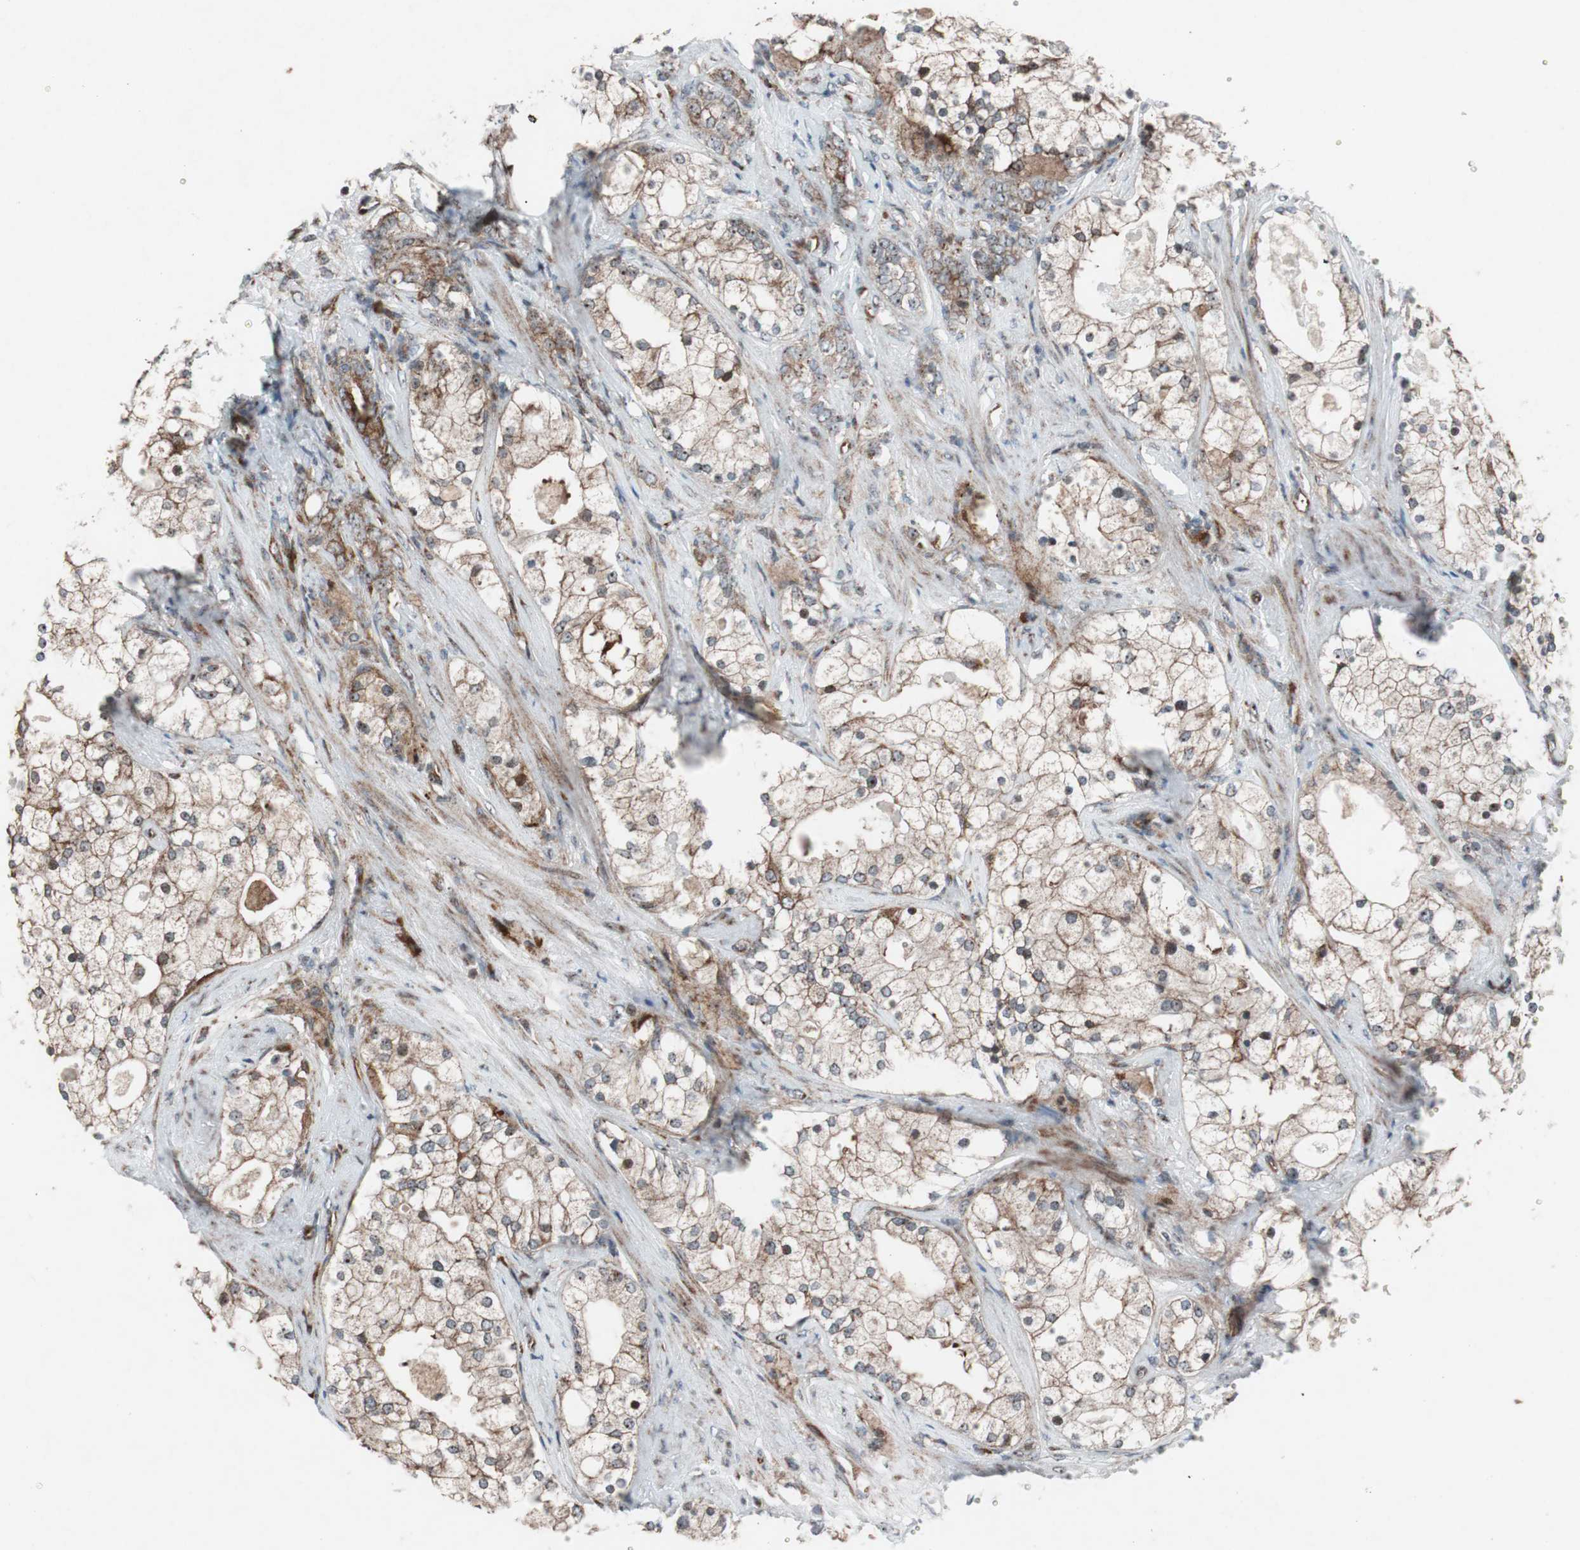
{"staining": {"intensity": "strong", "quantity": ">75%", "location": "cytoplasmic/membranous"}, "tissue": "prostate cancer", "cell_type": "Tumor cells", "image_type": "cancer", "snomed": [{"axis": "morphology", "description": "Adenocarcinoma, Low grade"}, {"axis": "topography", "description": "Prostate"}], "caption": "Strong cytoplasmic/membranous protein positivity is identified in approximately >75% of tumor cells in adenocarcinoma (low-grade) (prostate).", "gene": "CCL14", "patient": {"sex": "male", "age": 58}}